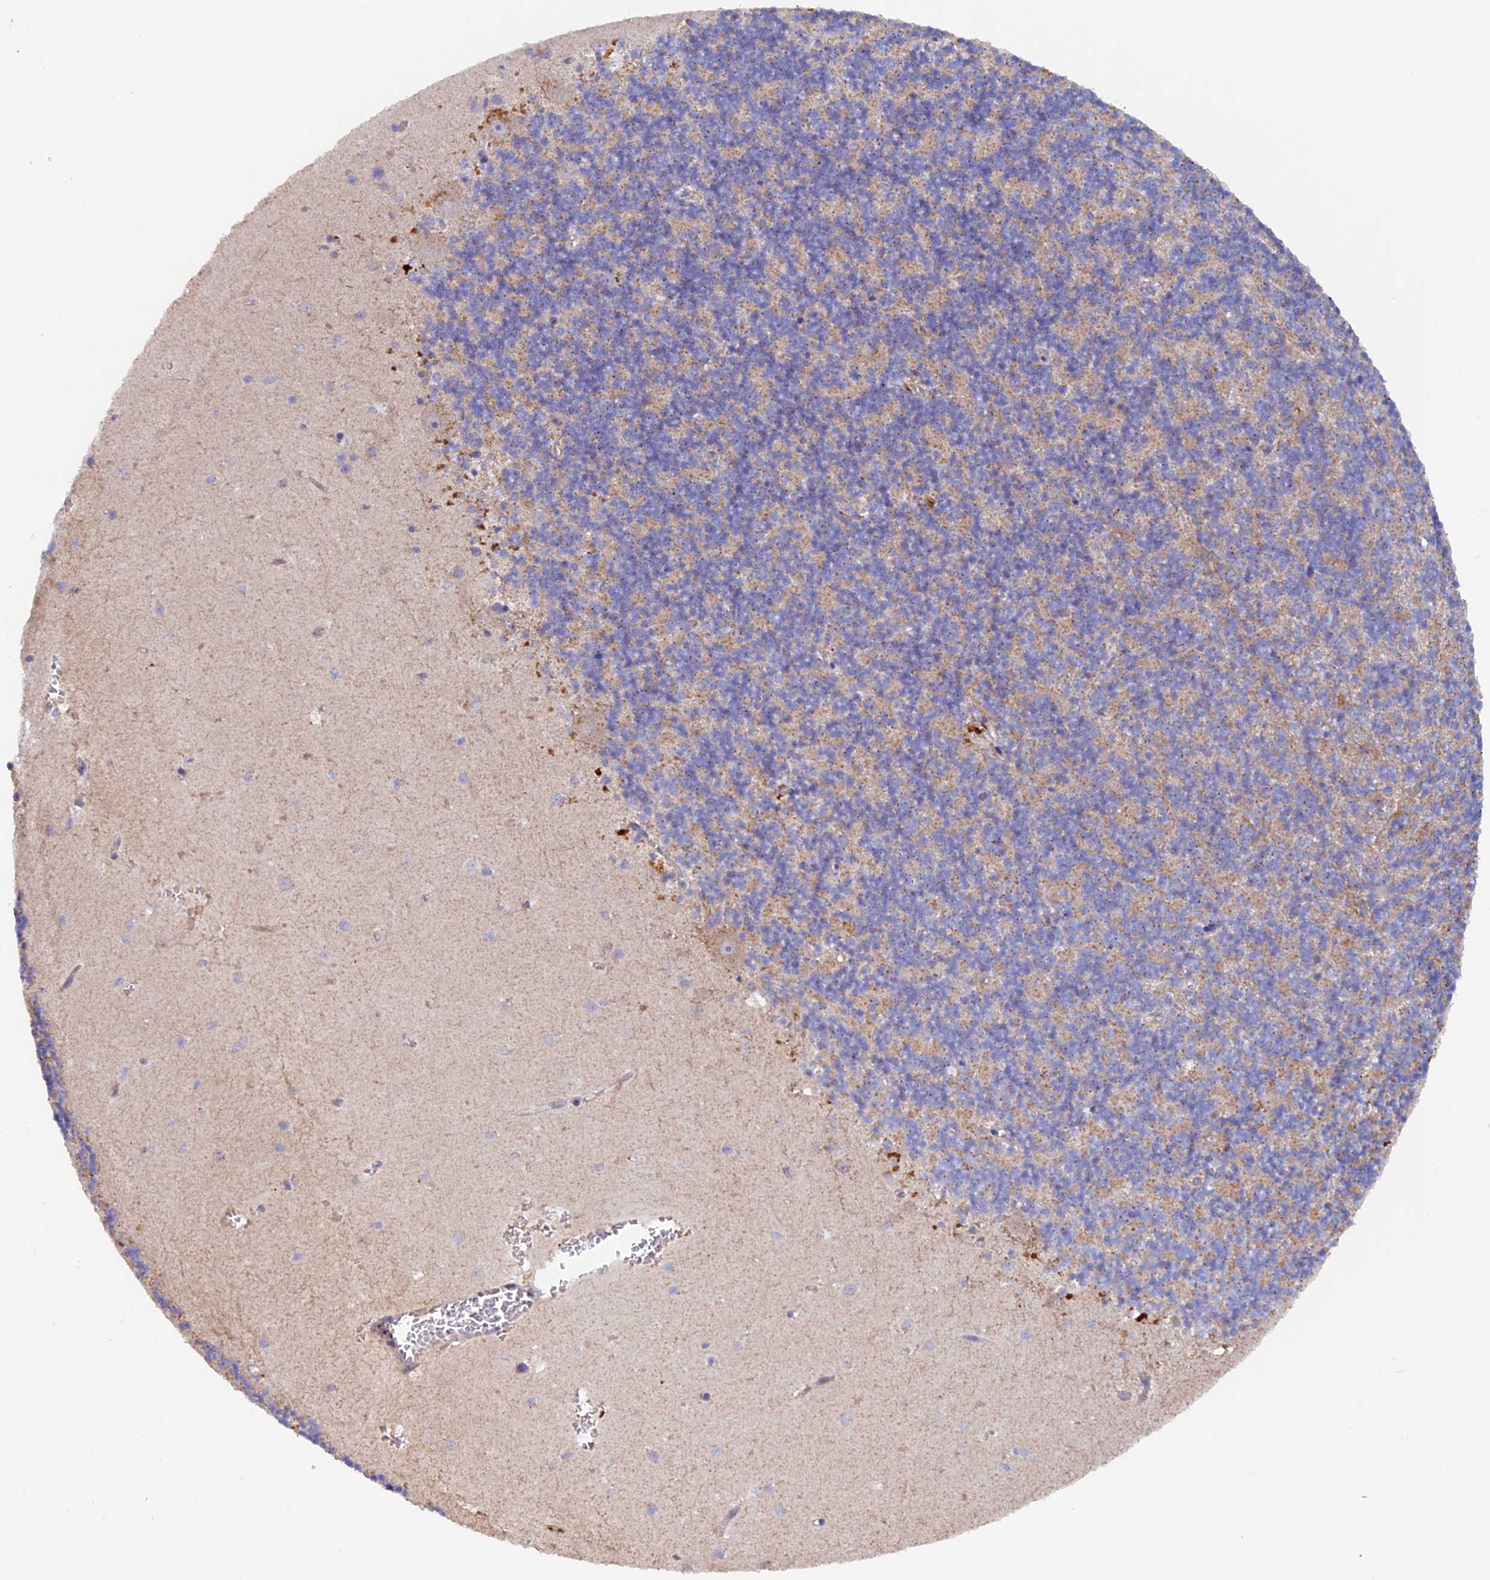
{"staining": {"intensity": "weak", "quantity": "25%-75%", "location": "cytoplasmic/membranous"}, "tissue": "cerebellum", "cell_type": "Cells in granular layer", "image_type": "normal", "snomed": [{"axis": "morphology", "description": "Normal tissue, NOS"}, {"axis": "topography", "description": "Cerebellum"}], "caption": "Normal cerebellum shows weak cytoplasmic/membranous positivity in about 25%-75% of cells in granular layer.", "gene": "DUS3L", "patient": {"sex": "male", "age": 54}}